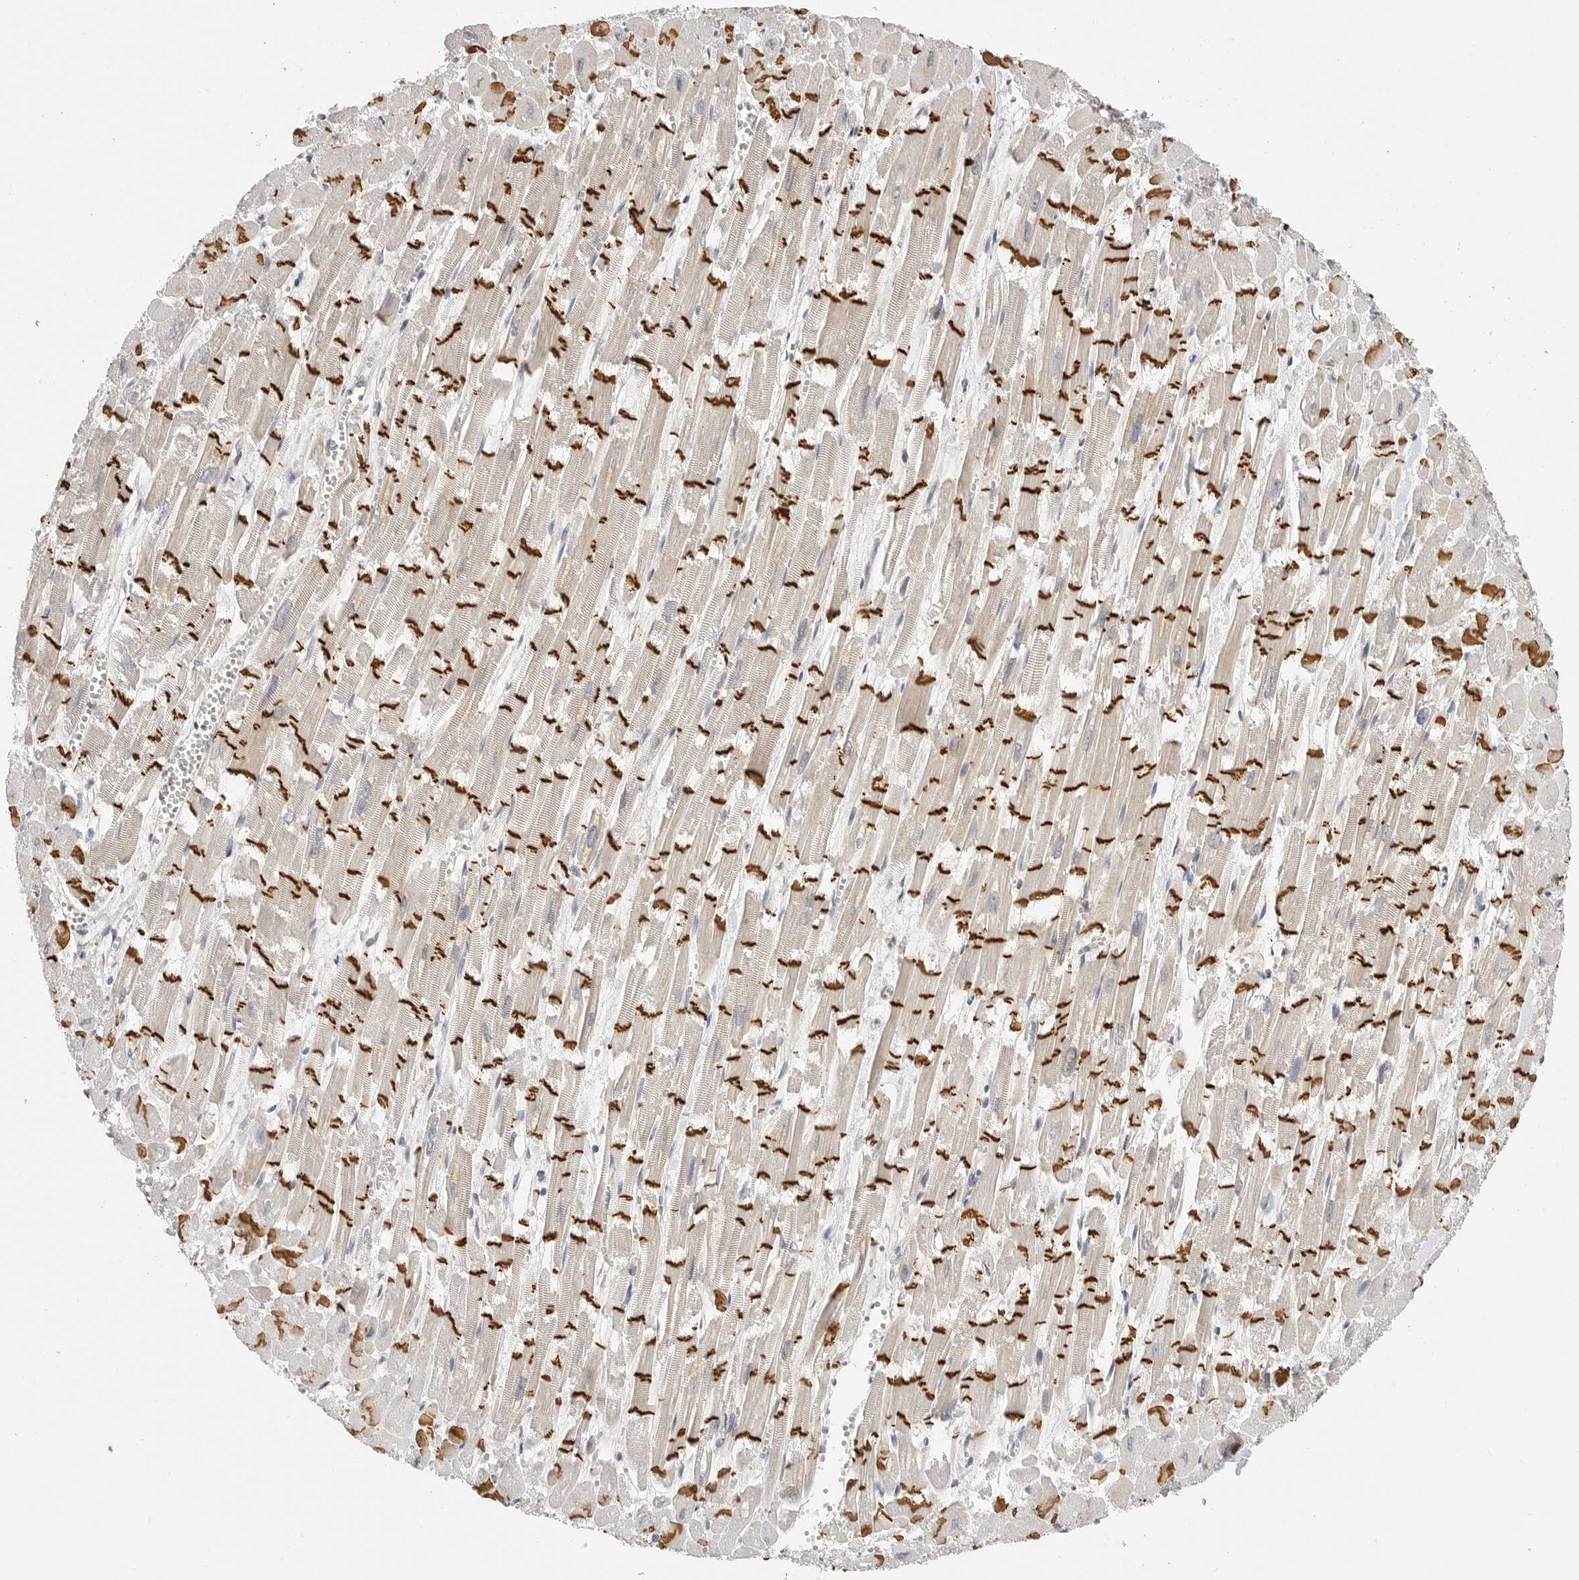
{"staining": {"intensity": "strong", "quantity": ">75%", "location": "cytoplasmic/membranous"}, "tissue": "heart muscle", "cell_type": "Cardiomyocytes", "image_type": "normal", "snomed": [{"axis": "morphology", "description": "Normal tissue, NOS"}, {"axis": "topography", "description": "Heart"}], "caption": "Immunohistochemistry micrograph of unremarkable heart muscle stained for a protein (brown), which exhibits high levels of strong cytoplasmic/membranous staining in about >75% of cardiomyocytes.", "gene": "CSNK1G3", "patient": {"sex": "male", "age": 54}}